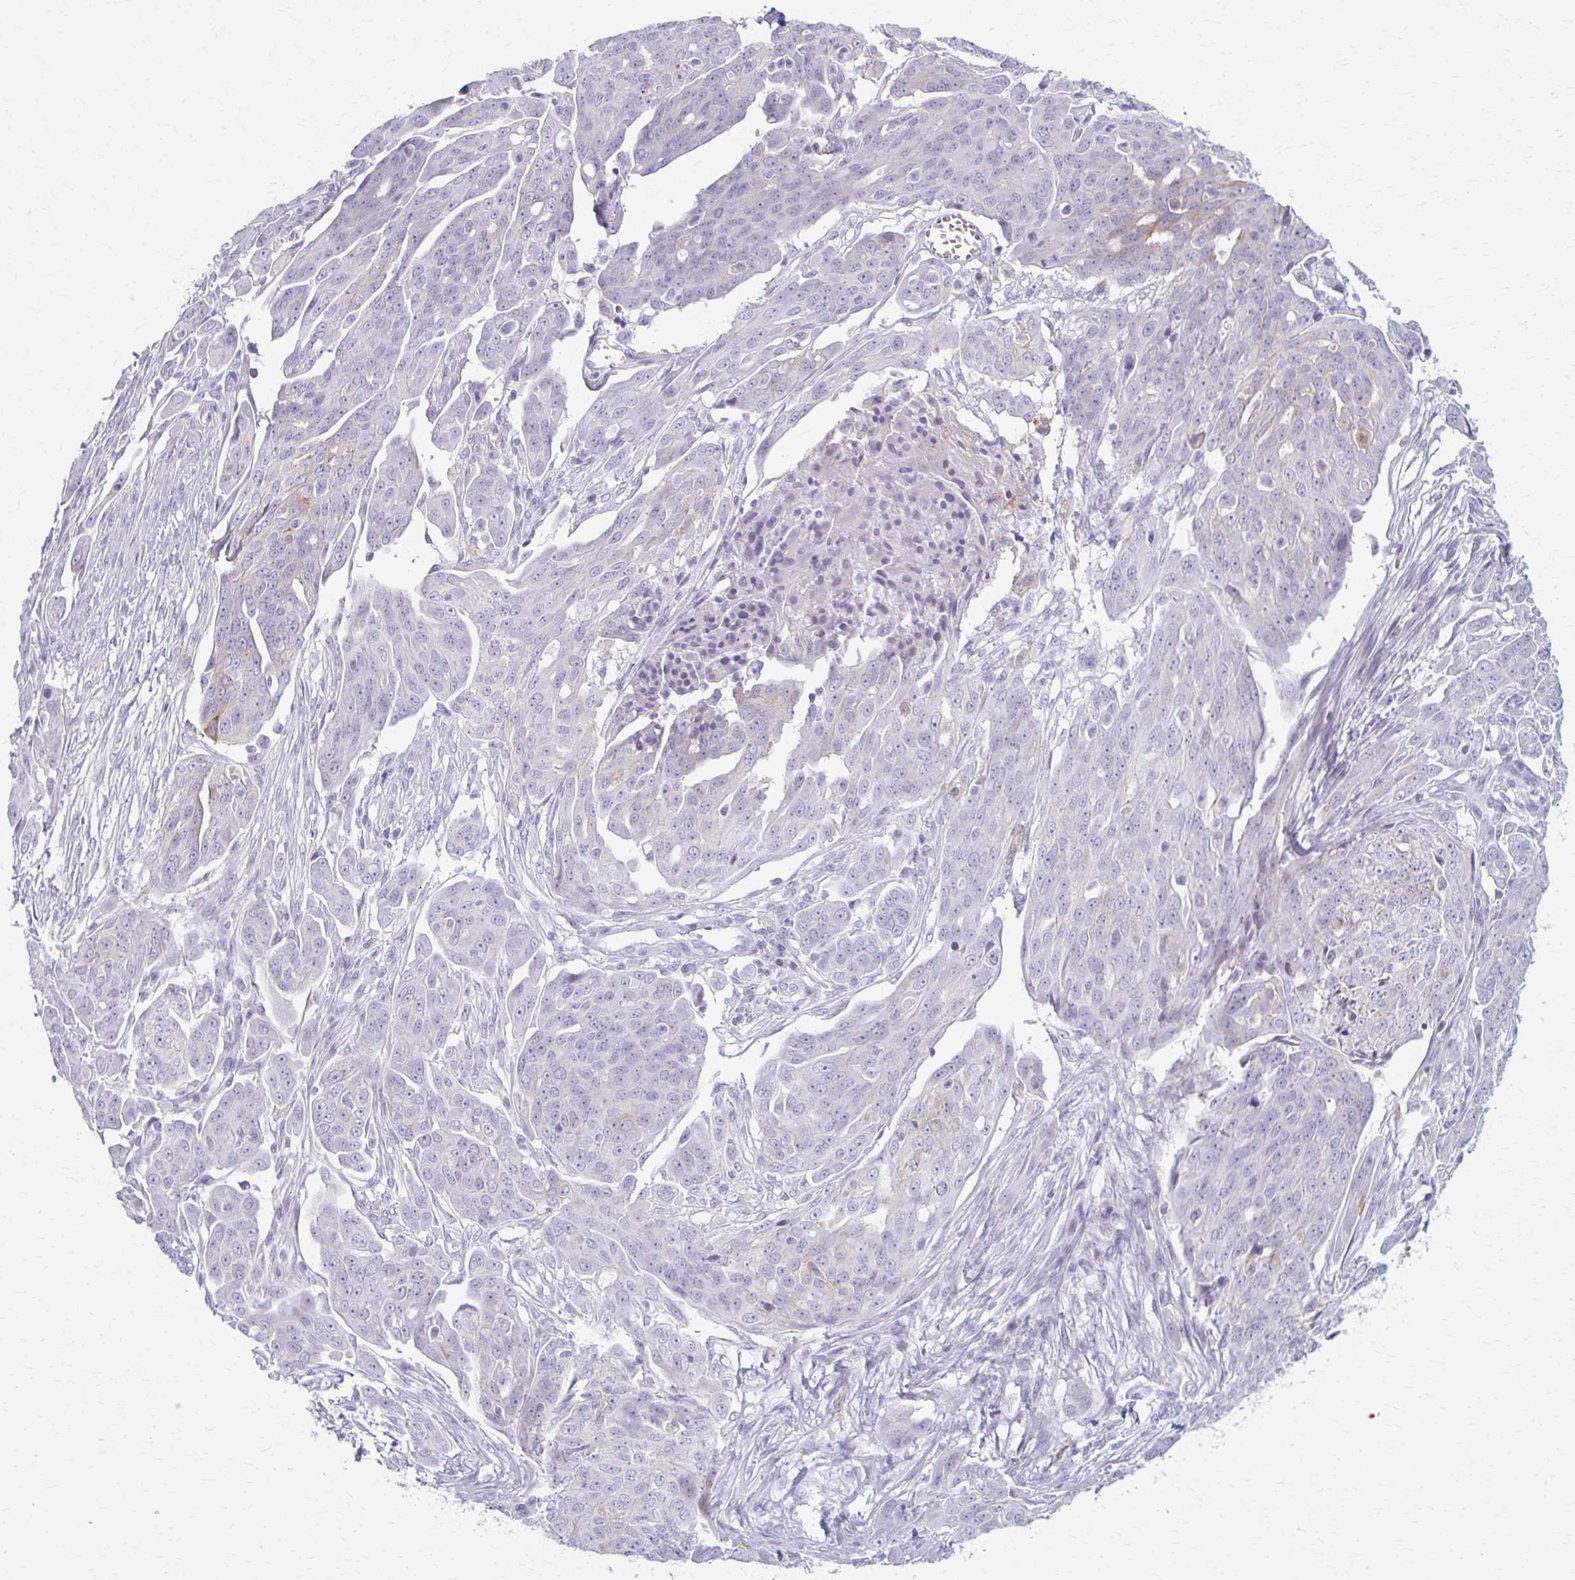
{"staining": {"intensity": "negative", "quantity": "none", "location": "none"}, "tissue": "ovarian cancer", "cell_type": "Tumor cells", "image_type": "cancer", "snomed": [{"axis": "morphology", "description": "Carcinoma, endometroid"}, {"axis": "topography", "description": "Ovary"}], "caption": "High magnification brightfield microscopy of endometroid carcinoma (ovarian) stained with DAB (3,3'-diaminobenzidine) (brown) and counterstained with hematoxylin (blue): tumor cells show no significant positivity. The staining is performed using DAB brown chromogen with nuclei counter-stained in using hematoxylin.", "gene": "LDLRAP1", "patient": {"sex": "female", "age": 70}}